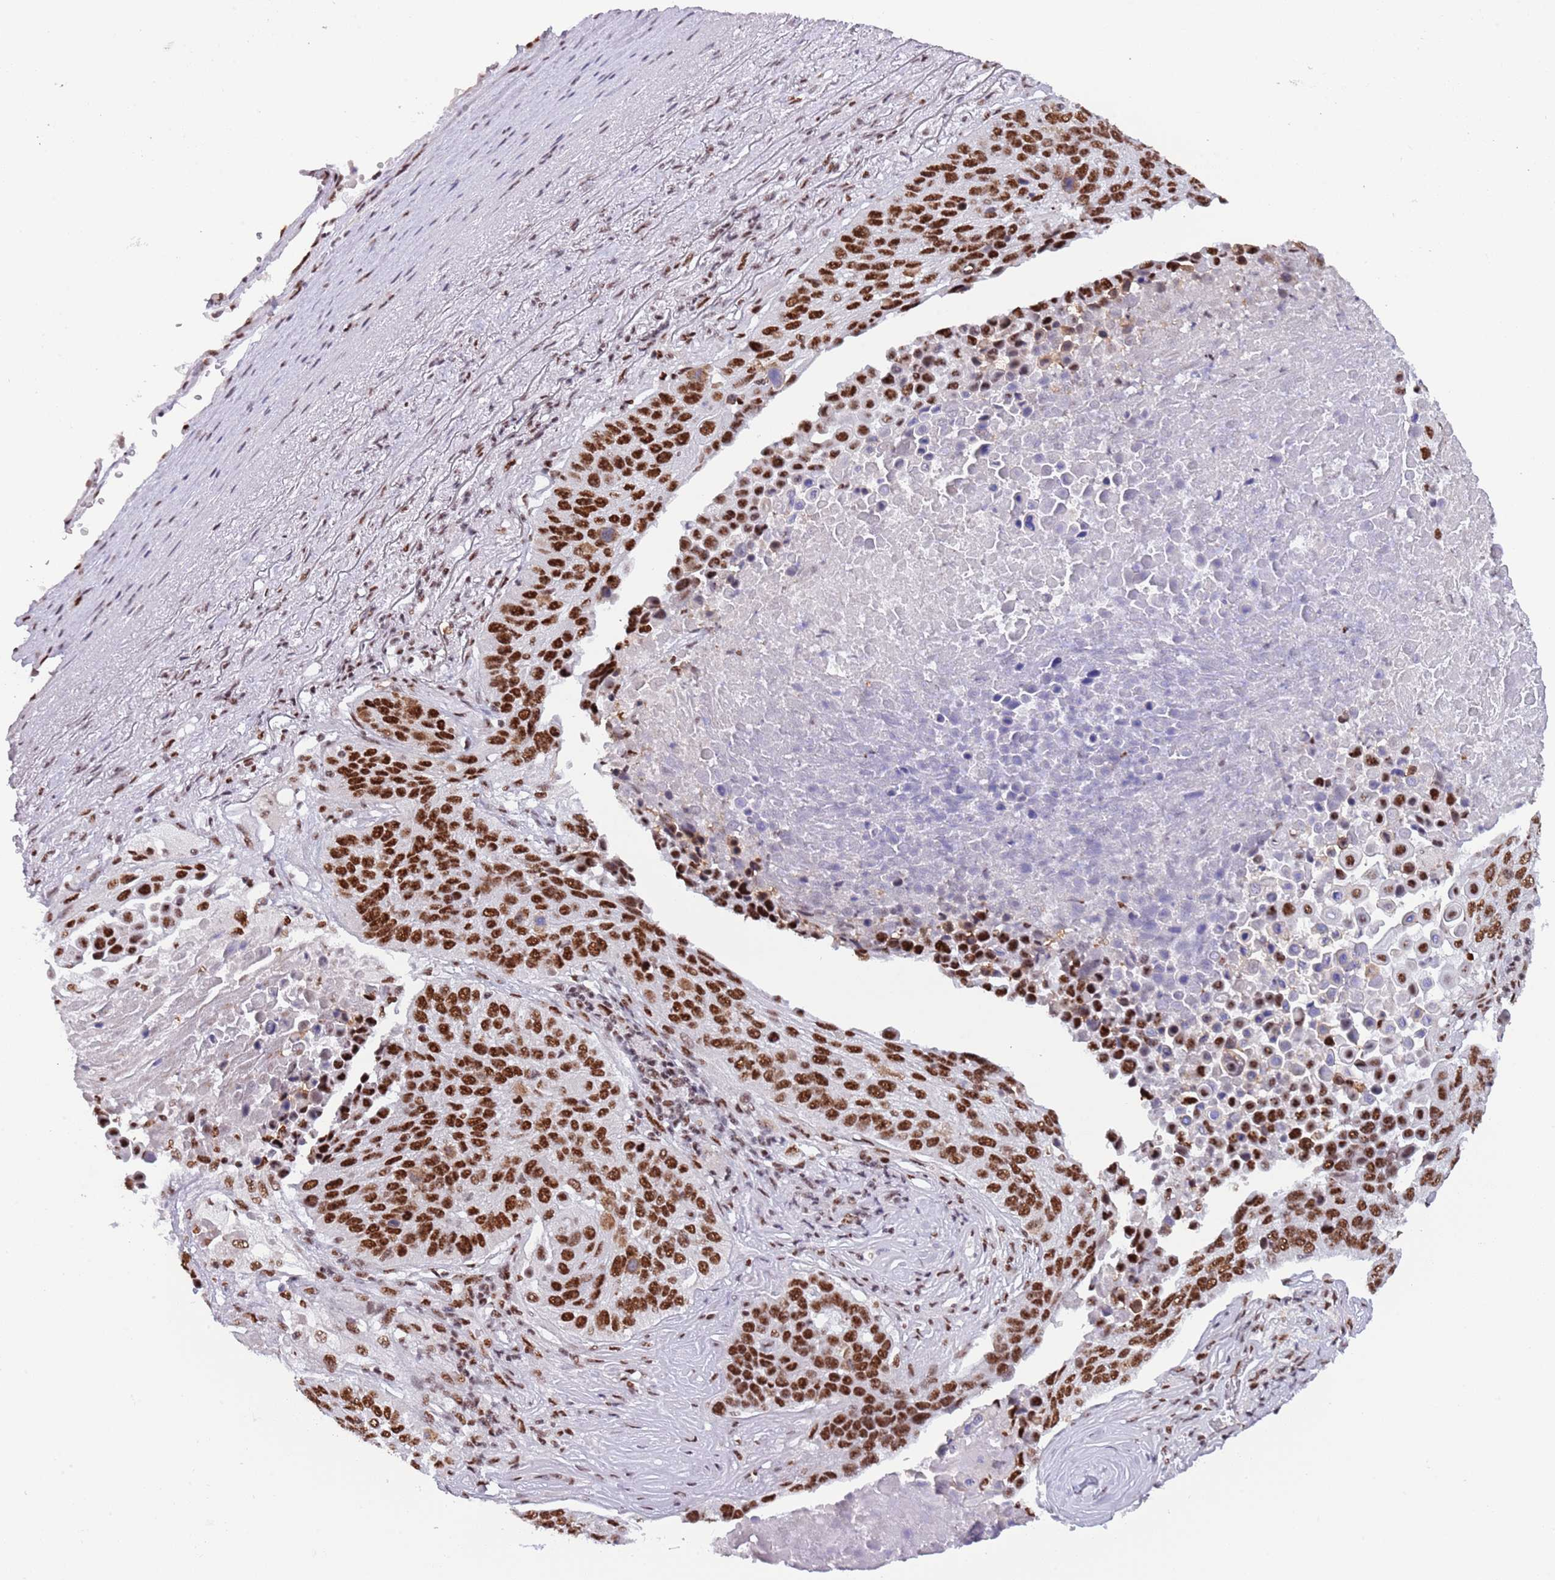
{"staining": {"intensity": "strong", "quantity": ">75%", "location": "nuclear"}, "tissue": "lung cancer", "cell_type": "Tumor cells", "image_type": "cancer", "snomed": [{"axis": "morphology", "description": "Normal tissue, NOS"}, {"axis": "morphology", "description": "Squamous cell carcinoma, NOS"}, {"axis": "topography", "description": "Lymph node"}, {"axis": "topography", "description": "Lung"}], "caption": "IHC of lung cancer (squamous cell carcinoma) reveals high levels of strong nuclear staining in approximately >75% of tumor cells.", "gene": "SF3A2", "patient": {"sex": "male", "age": 66}}